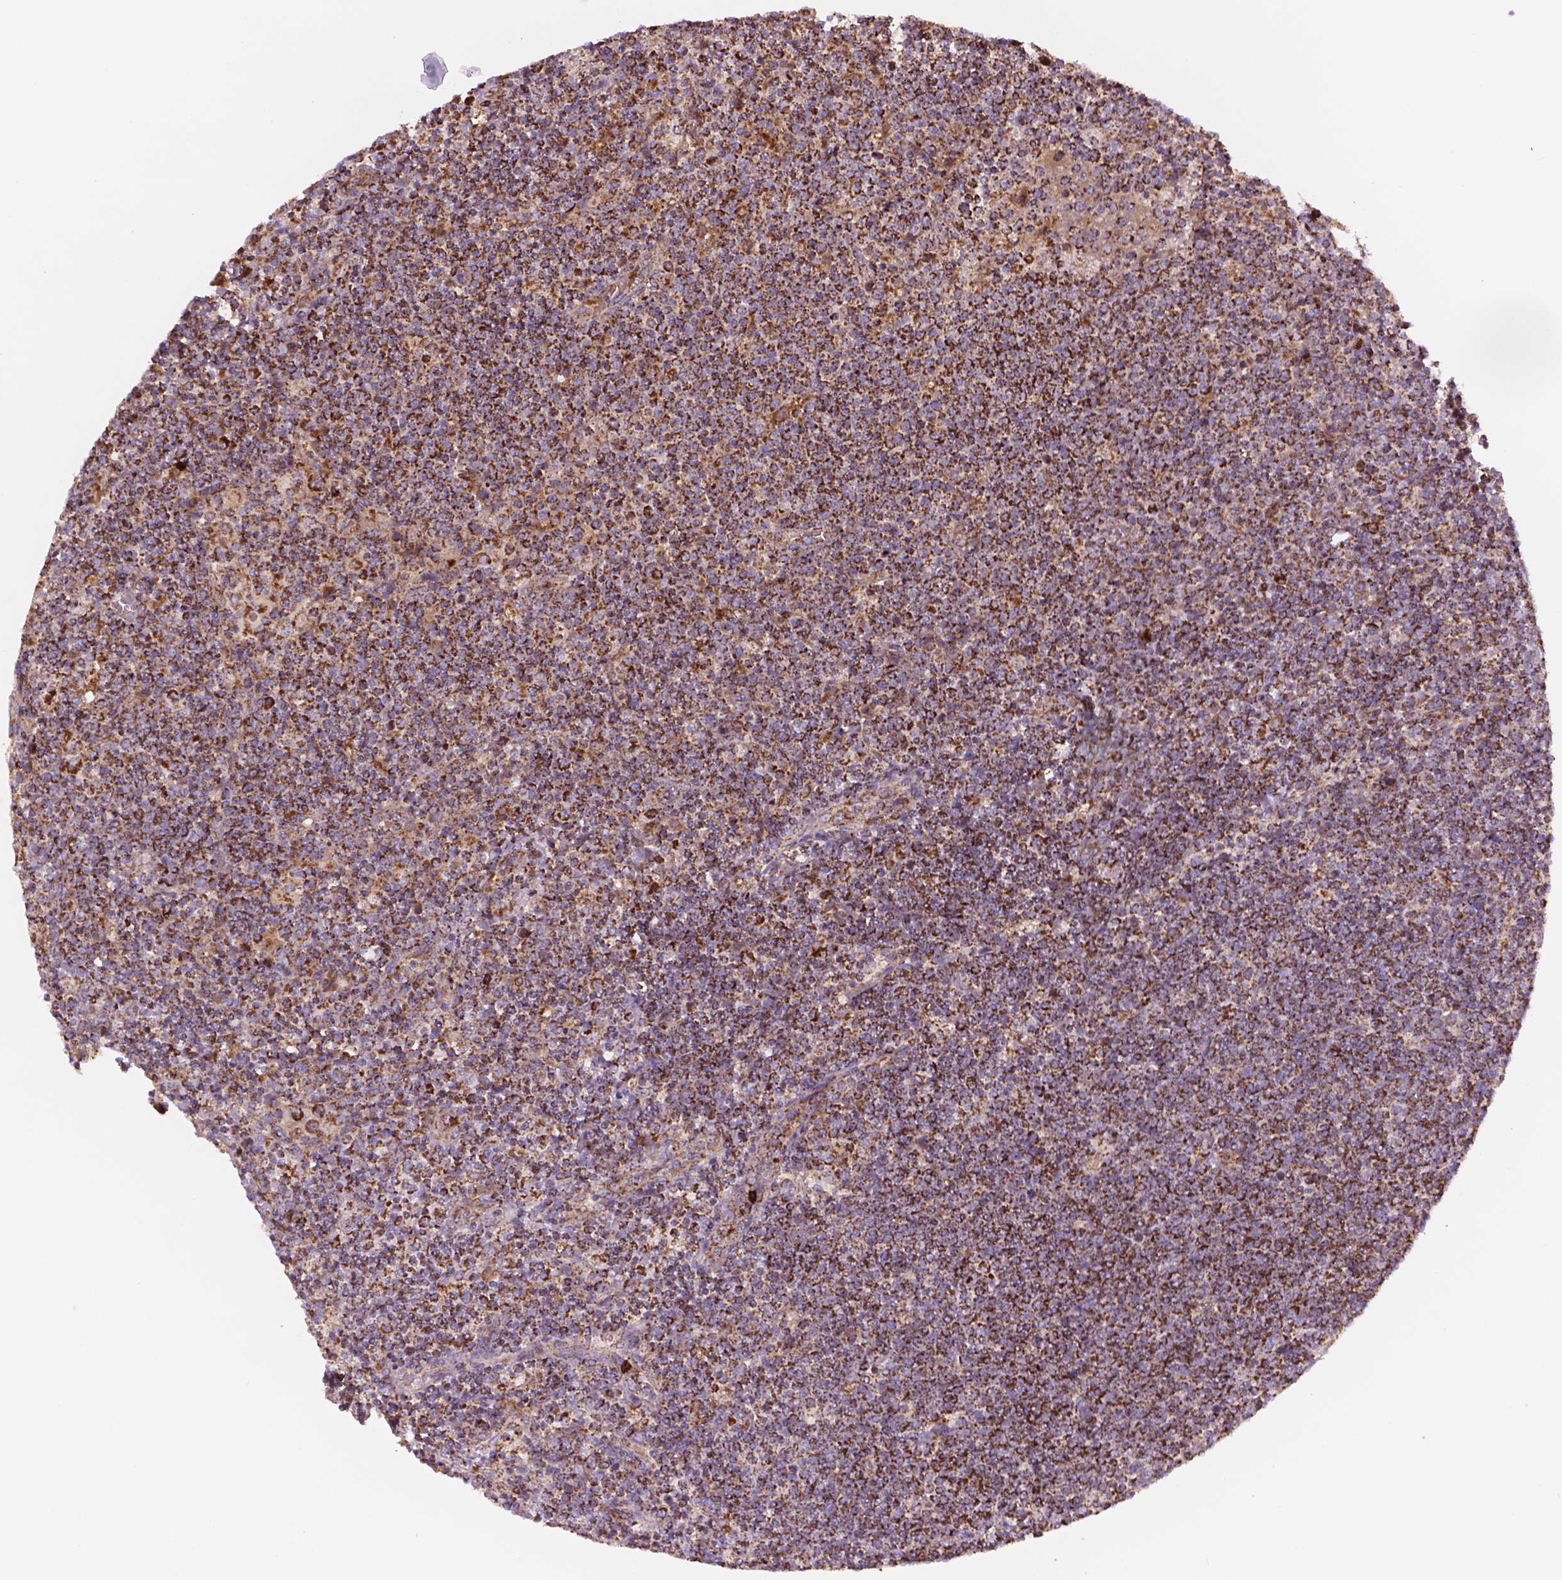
{"staining": {"intensity": "strong", "quantity": ">75%", "location": "cytoplasmic/membranous"}, "tissue": "lymphoma", "cell_type": "Tumor cells", "image_type": "cancer", "snomed": [{"axis": "morphology", "description": "Malignant lymphoma, non-Hodgkin's type, High grade"}, {"axis": "topography", "description": "Lymph node"}], "caption": "Lymphoma stained with DAB (3,3'-diaminobenzidine) immunohistochemistry (IHC) exhibits high levels of strong cytoplasmic/membranous staining in about >75% of tumor cells.", "gene": "PIBF1", "patient": {"sex": "male", "age": 61}}